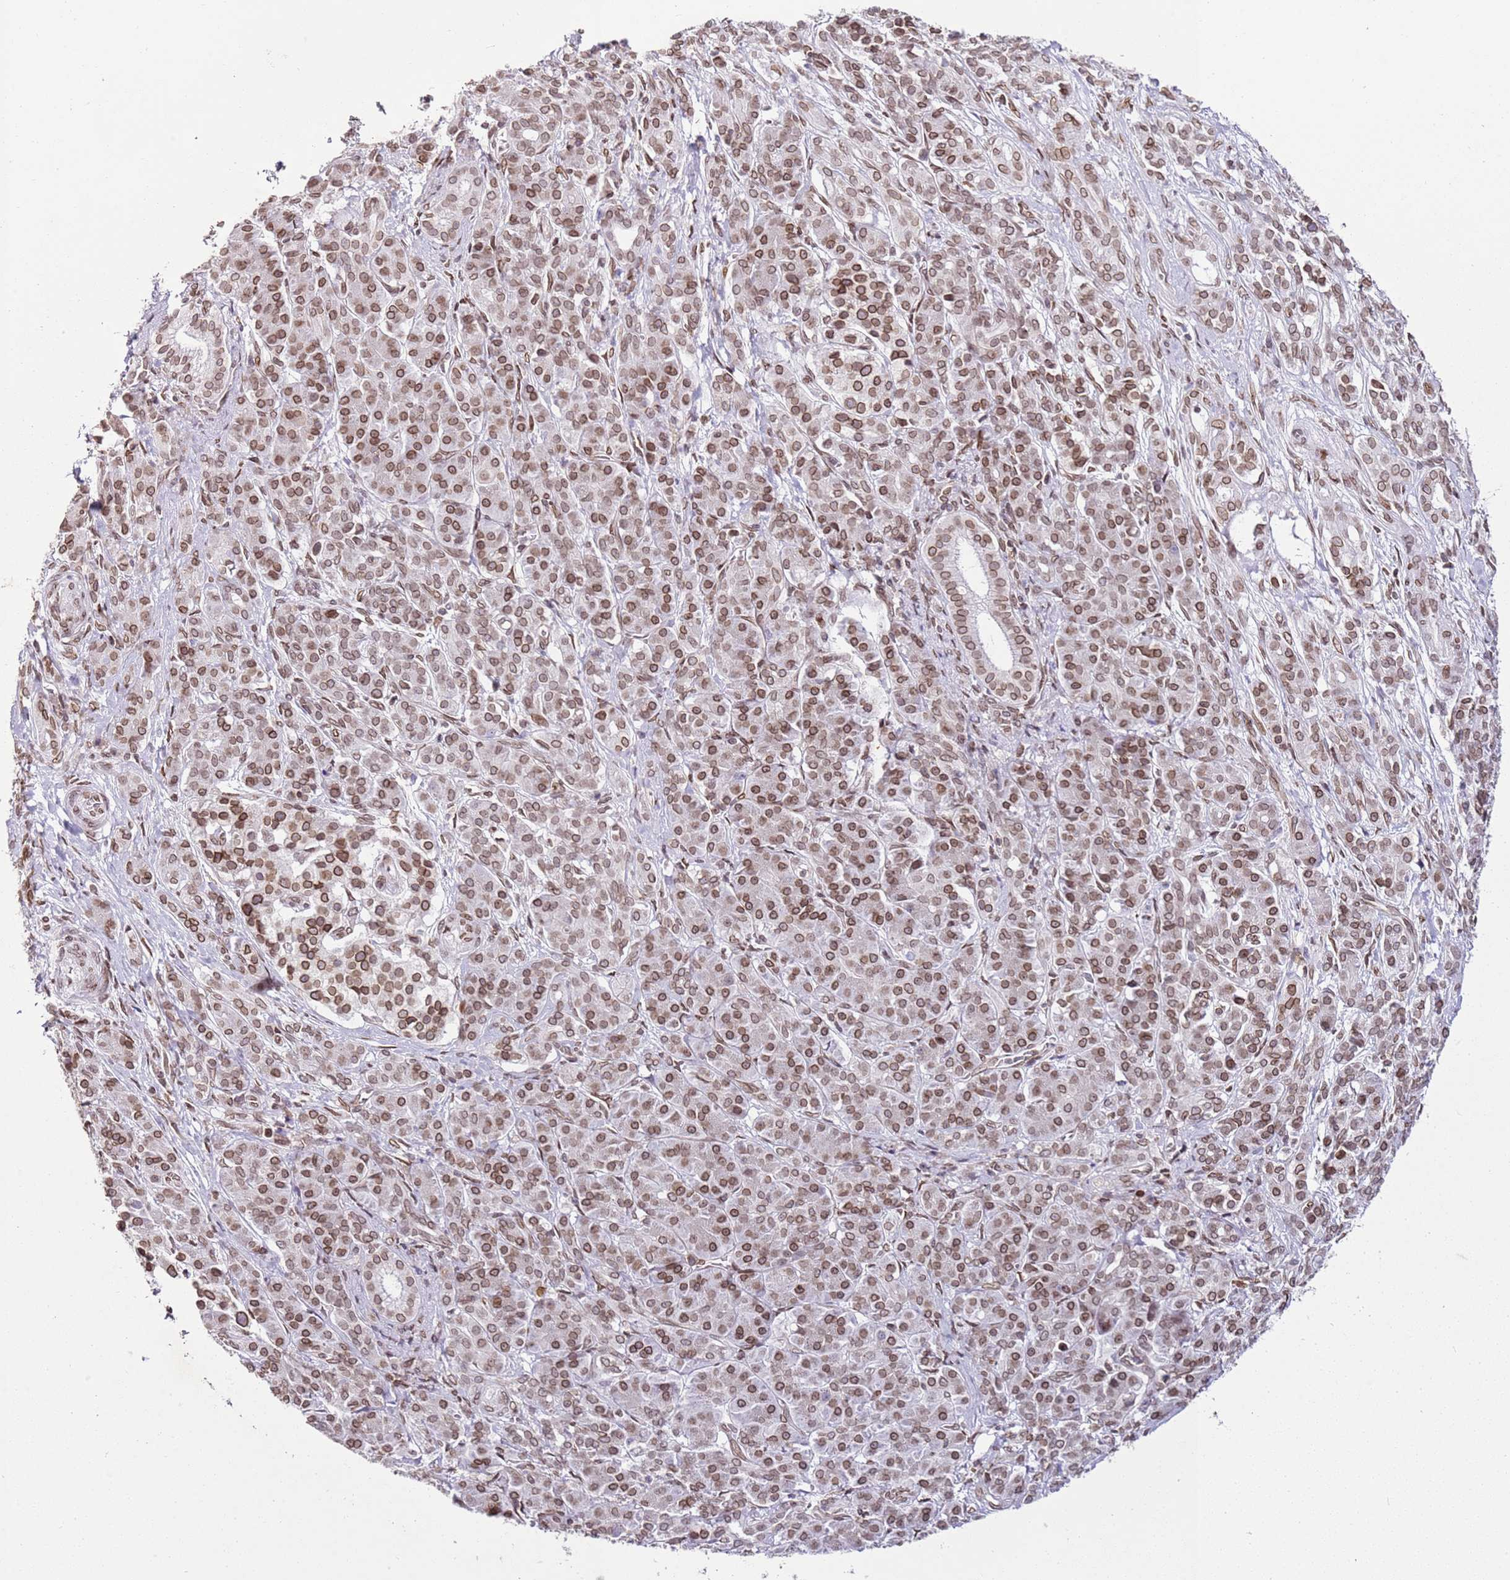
{"staining": {"intensity": "moderate", "quantity": ">75%", "location": "cytoplasmic/membranous,nuclear"}, "tissue": "pancreatic cancer", "cell_type": "Tumor cells", "image_type": "cancer", "snomed": [{"axis": "morphology", "description": "Adenocarcinoma, NOS"}, {"axis": "topography", "description": "Pancreas"}], "caption": "A brown stain labels moderate cytoplasmic/membranous and nuclear positivity of a protein in human pancreatic cancer (adenocarcinoma) tumor cells. The staining is performed using DAB (3,3'-diaminobenzidine) brown chromogen to label protein expression. The nuclei are counter-stained blue using hematoxylin.", "gene": "POU6F1", "patient": {"sex": "male", "age": 57}}